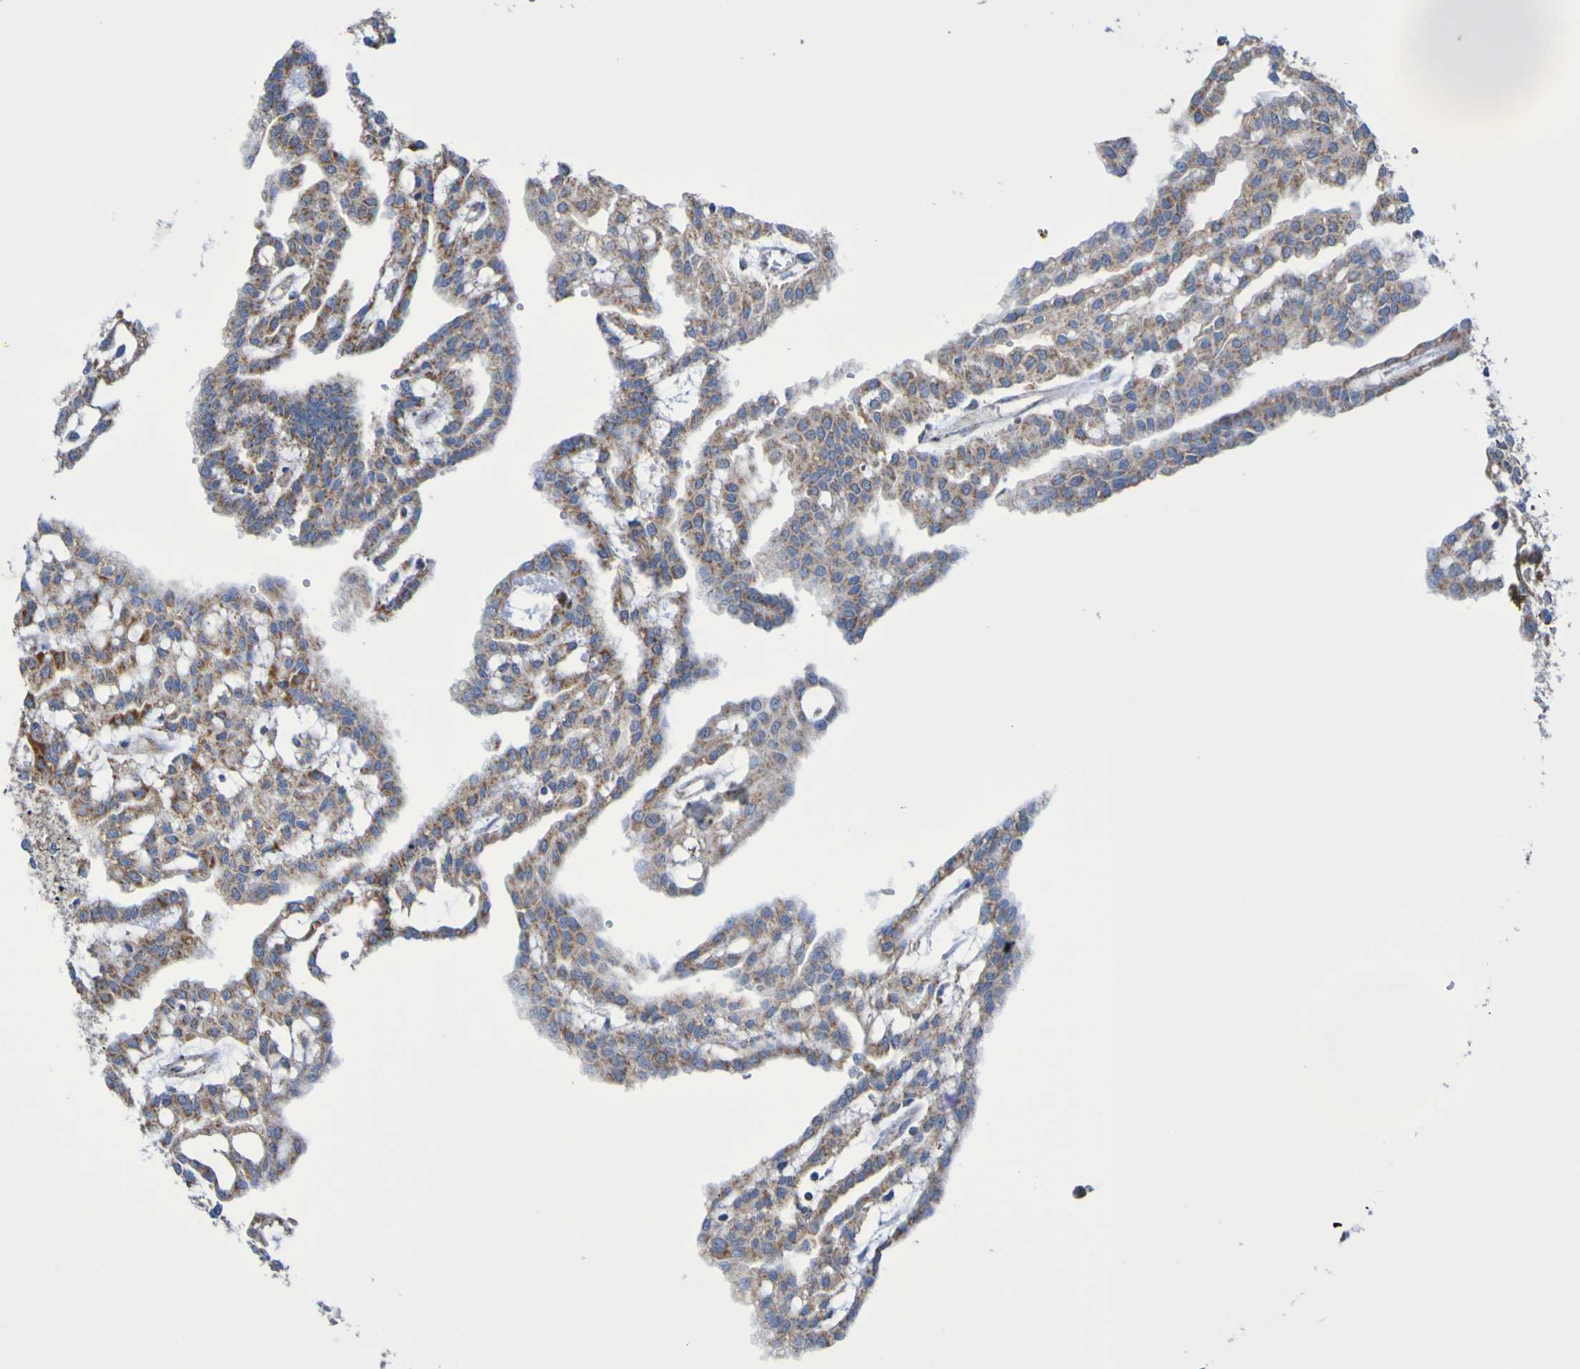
{"staining": {"intensity": "moderate", "quantity": ">75%", "location": "cytoplasmic/membranous"}, "tissue": "renal cancer", "cell_type": "Tumor cells", "image_type": "cancer", "snomed": [{"axis": "morphology", "description": "Adenocarcinoma, NOS"}, {"axis": "topography", "description": "Kidney"}], "caption": "Immunohistochemistry staining of renal adenocarcinoma, which reveals medium levels of moderate cytoplasmic/membranous positivity in approximately >75% of tumor cells indicating moderate cytoplasmic/membranous protein staining. The staining was performed using DAB (3,3'-diaminobenzidine) (brown) for protein detection and nuclei were counterstained in hematoxylin (blue).", "gene": "CNTN2", "patient": {"sex": "male", "age": 63}}